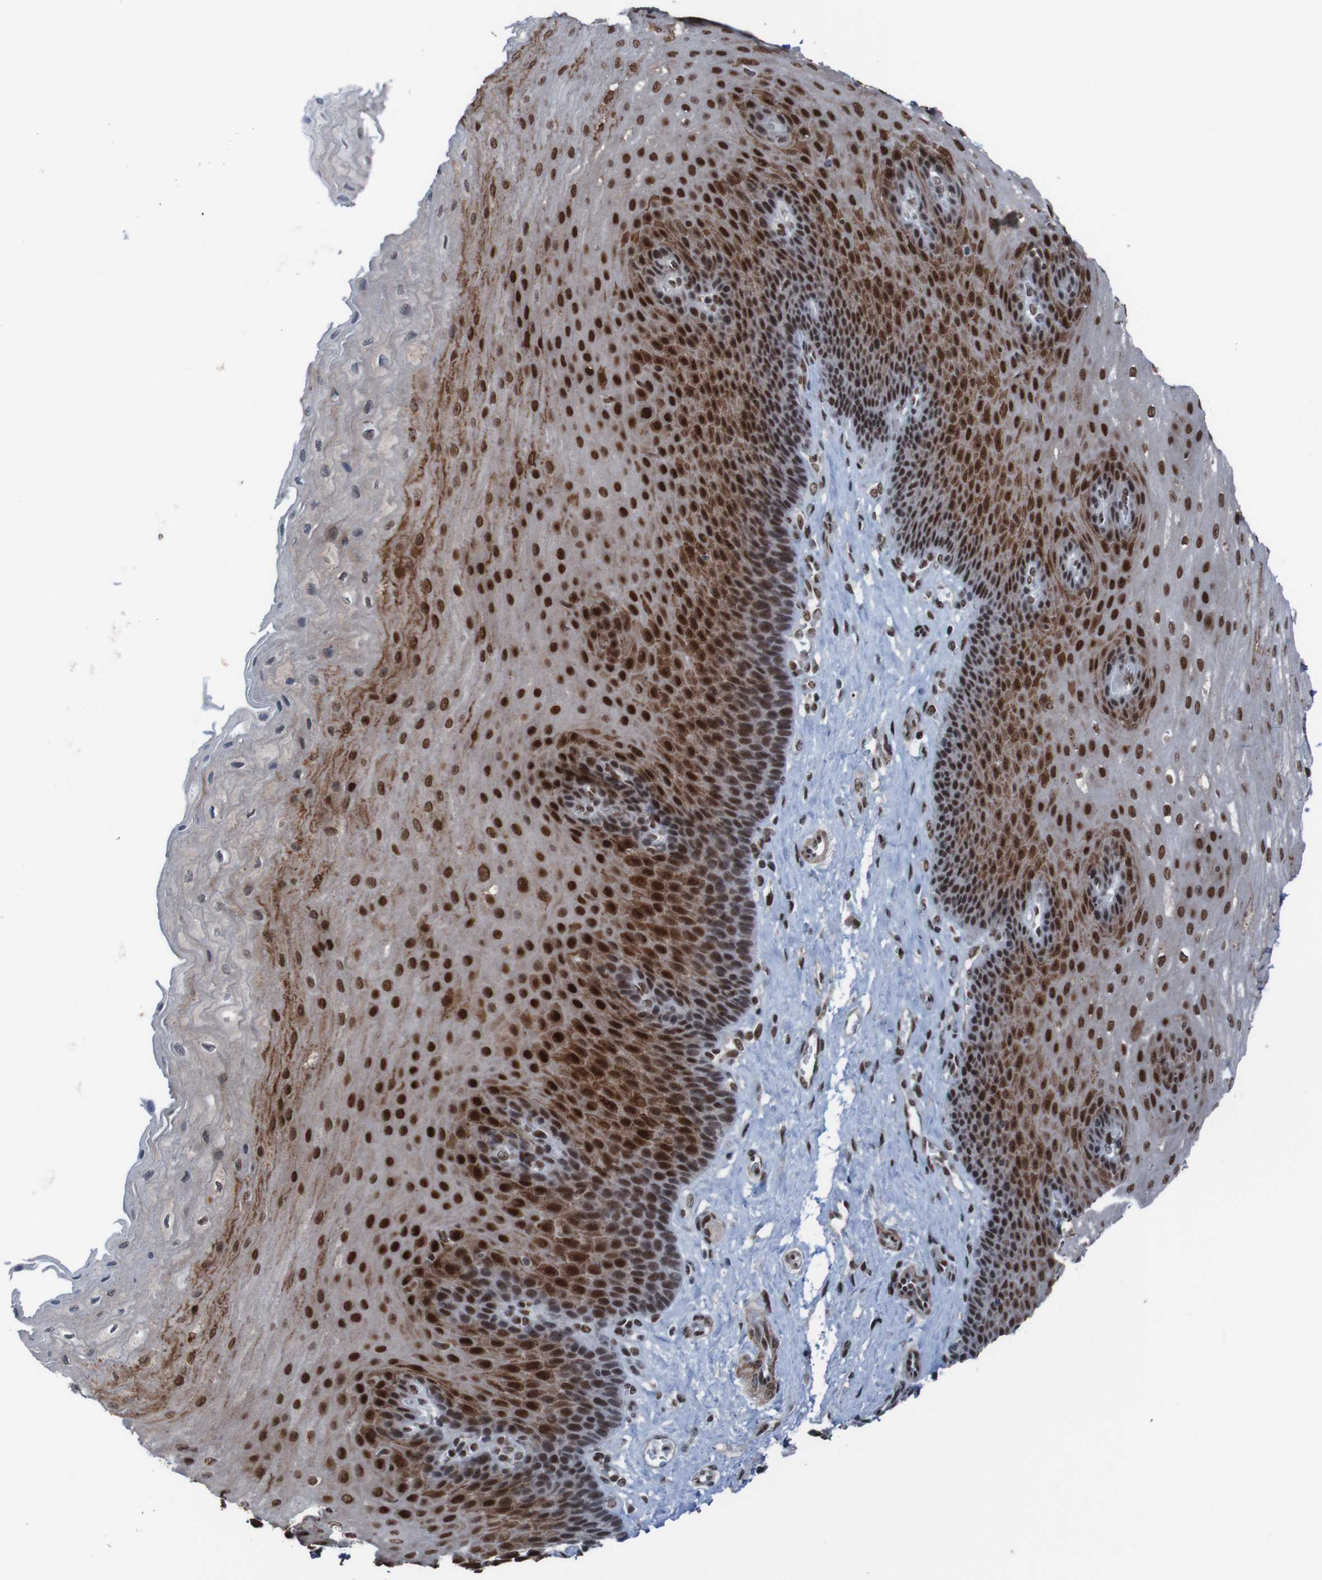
{"staining": {"intensity": "strong", "quantity": ">75%", "location": "cytoplasmic/membranous,nuclear"}, "tissue": "esophagus", "cell_type": "Squamous epithelial cells", "image_type": "normal", "snomed": [{"axis": "morphology", "description": "Normal tissue, NOS"}, {"axis": "topography", "description": "Esophagus"}], "caption": "This image reveals IHC staining of unremarkable esophagus, with high strong cytoplasmic/membranous,nuclear positivity in approximately >75% of squamous epithelial cells.", "gene": "PHF2", "patient": {"sex": "female", "age": 72}}